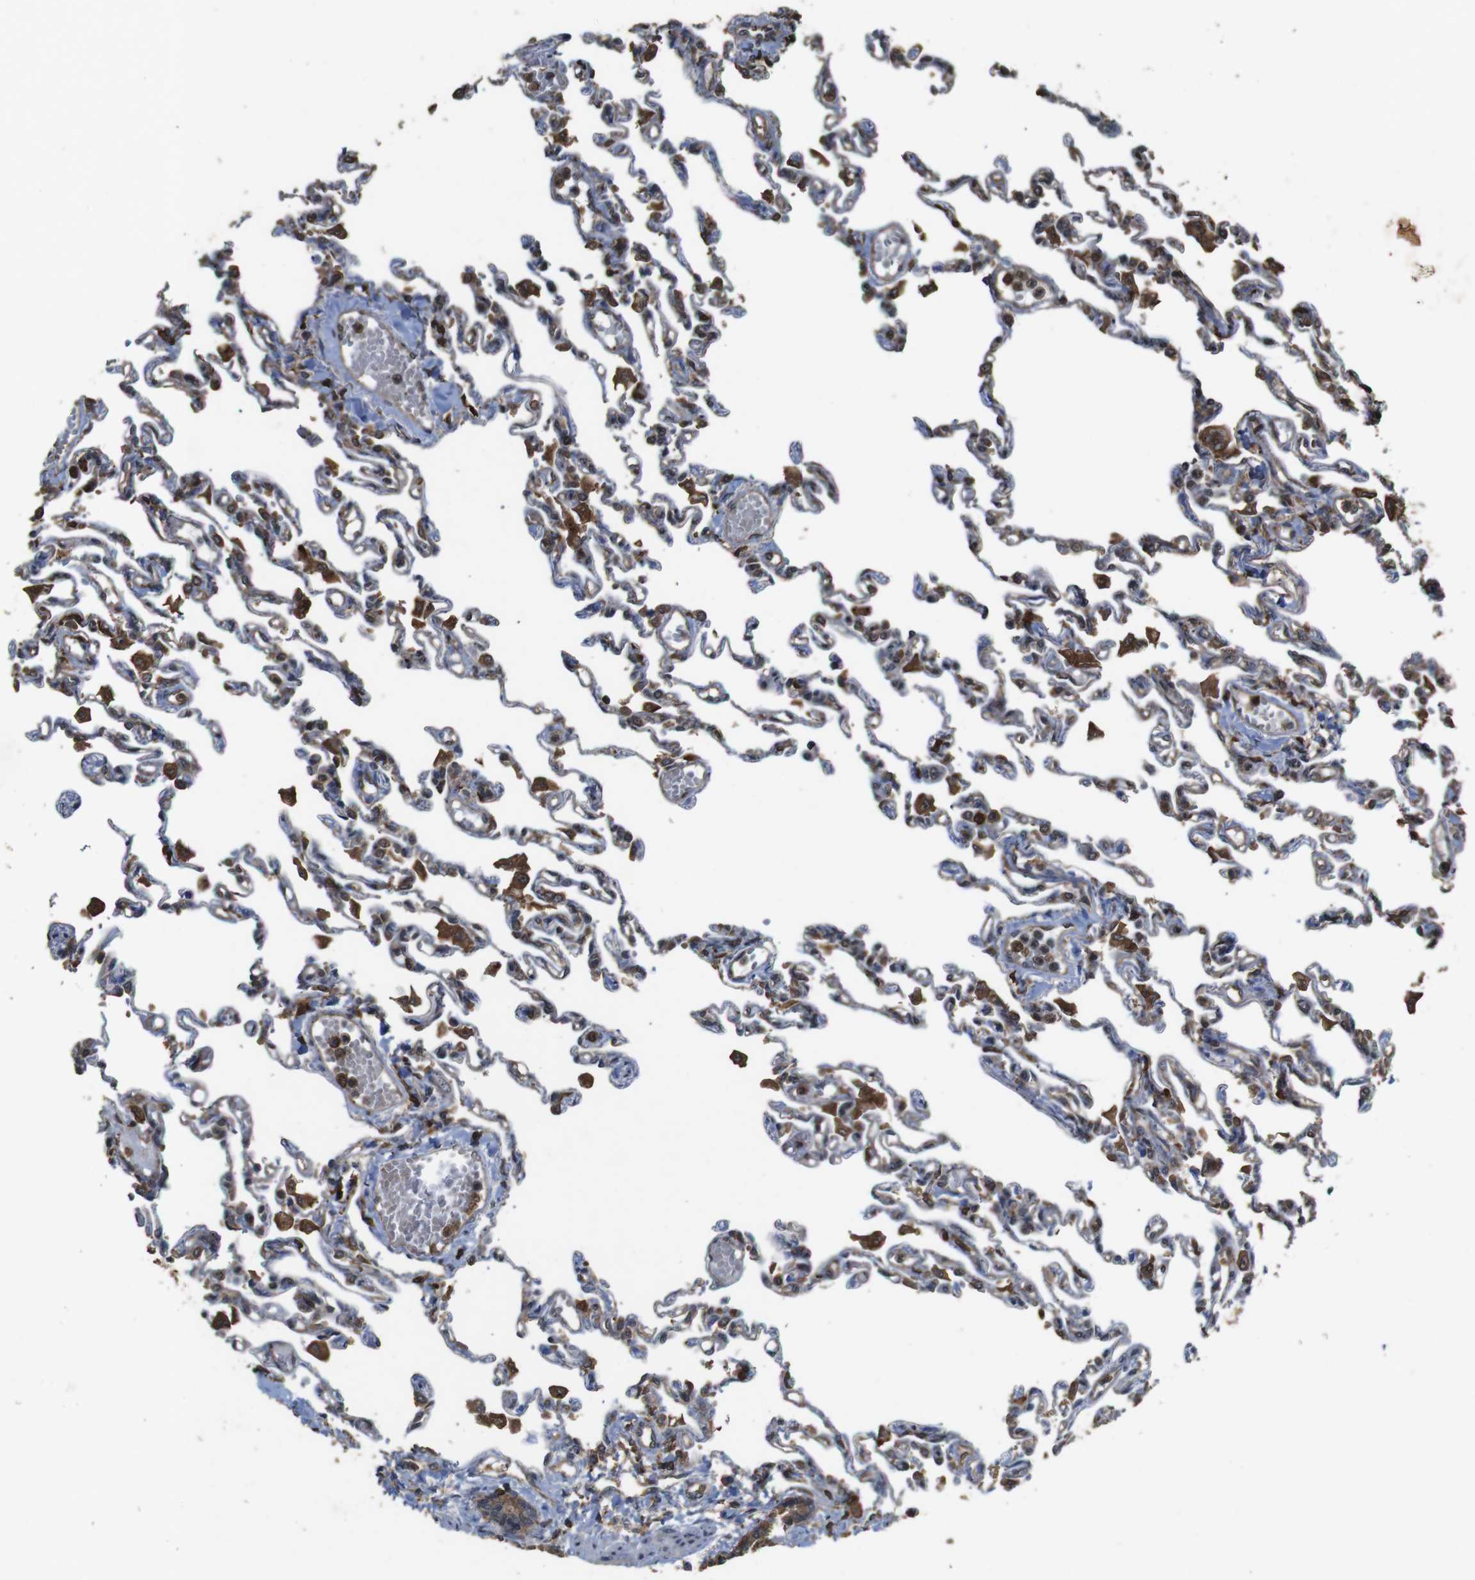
{"staining": {"intensity": "moderate", "quantity": ">75%", "location": "cytoplasmic/membranous"}, "tissue": "lung", "cell_type": "Alveolar cells", "image_type": "normal", "snomed": [{"axis": "morphology", "description": "Normal tissue, NOS"}, {"axis": "topography", "description": "Lung"}], "caption": "Immunohistochemistry (IHC) micrograph of normal lung: lung stained using IHC displays medium levels of moderate protein expression localized specifically in the cytoplasmic/membranous of alveolar cells, appearing as a cytoplasmic/membranous brown color.", "gene": "BAG4", "patient": {"sex": "male", "age": 21}}